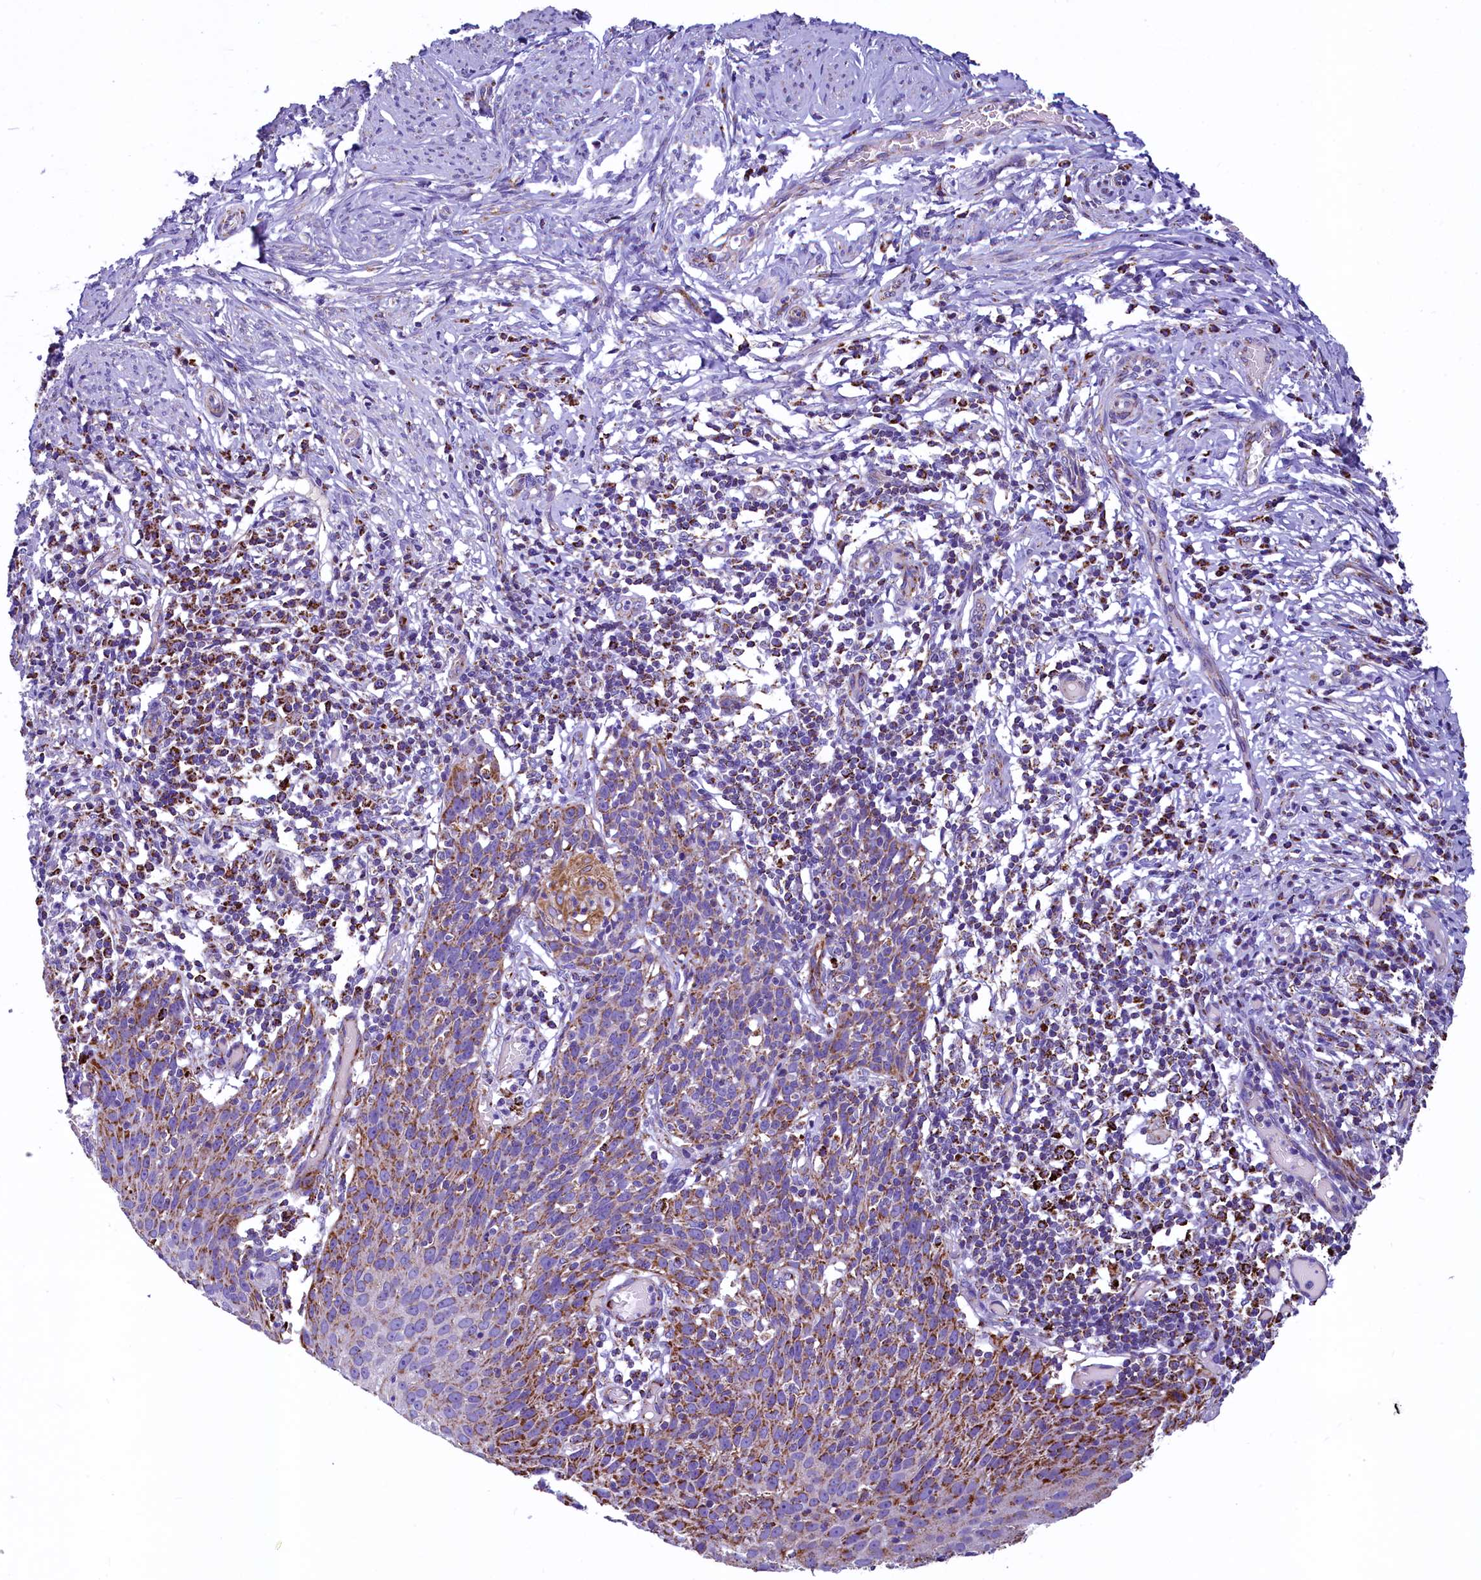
{"staining": {"intensity": "moderate", "quantity": ">75%", "location": "cytoplasmic/membranous"}, "tissue": "cervical cancer", "cell_type": "Tumor cells", "image_type": "cancer", "snomed": [{"axis": "morphology", "description": "Squamous cell carcinoma, NOS"}, {"axis": "topography", "description": "Cervix"}], "caption": "Cervical cancer (squamous cell carcinoma) stained with IHC exhibits moderate cytoplasmic/membranous staining in approximately >75% of tumor cells. Immunohistochemistry (ihc) stains the protein in brown and the nuclei are stained blue.", "gene": "IDH3A", "patient": {"sex": "female", "age": 50}}